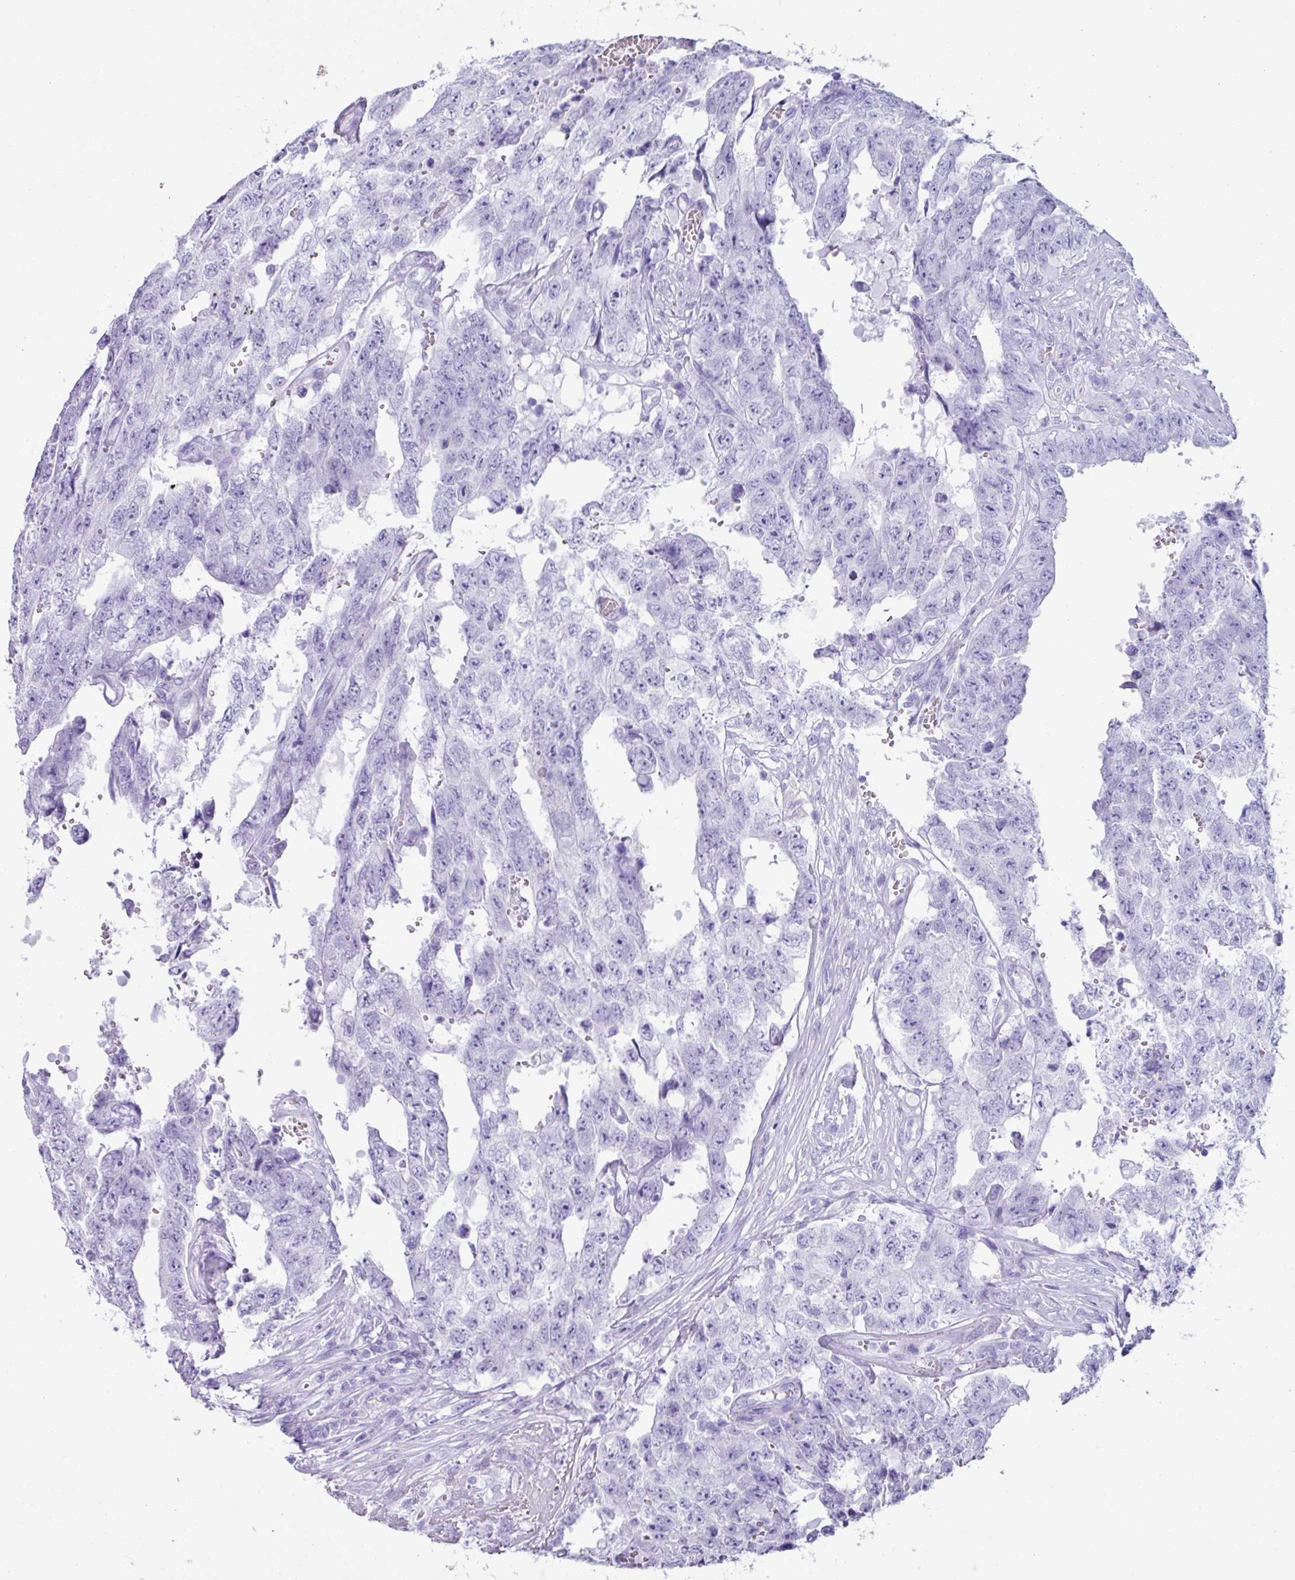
{"staining": {"intensity": "negative", "quantity": "none", "location": "none"}, "tissue": "testis cancer", "cell_type": "Tumor cells", "image_type": "cancer", "snomed": [{"axis": "morphology", "description": "Normal tissue, NOS"}, {"axis": "morphology", "description": "Carcinoma, Embryonal, NOS"}, {"axis": "topography", "description": "Testis"}, {"axis": "topography", "description": "Epididymis"}], "caption": "The micrograph exhibits no significant expression in tumor cells of embryonal carcinoma (testis). Brightfield microscopy of IHC stained with DAB (brown) and hematoxylin (blue), captured at high magnification.", "gene": "NCCRP1", "patient": {"sex": "male", "age": 25}}